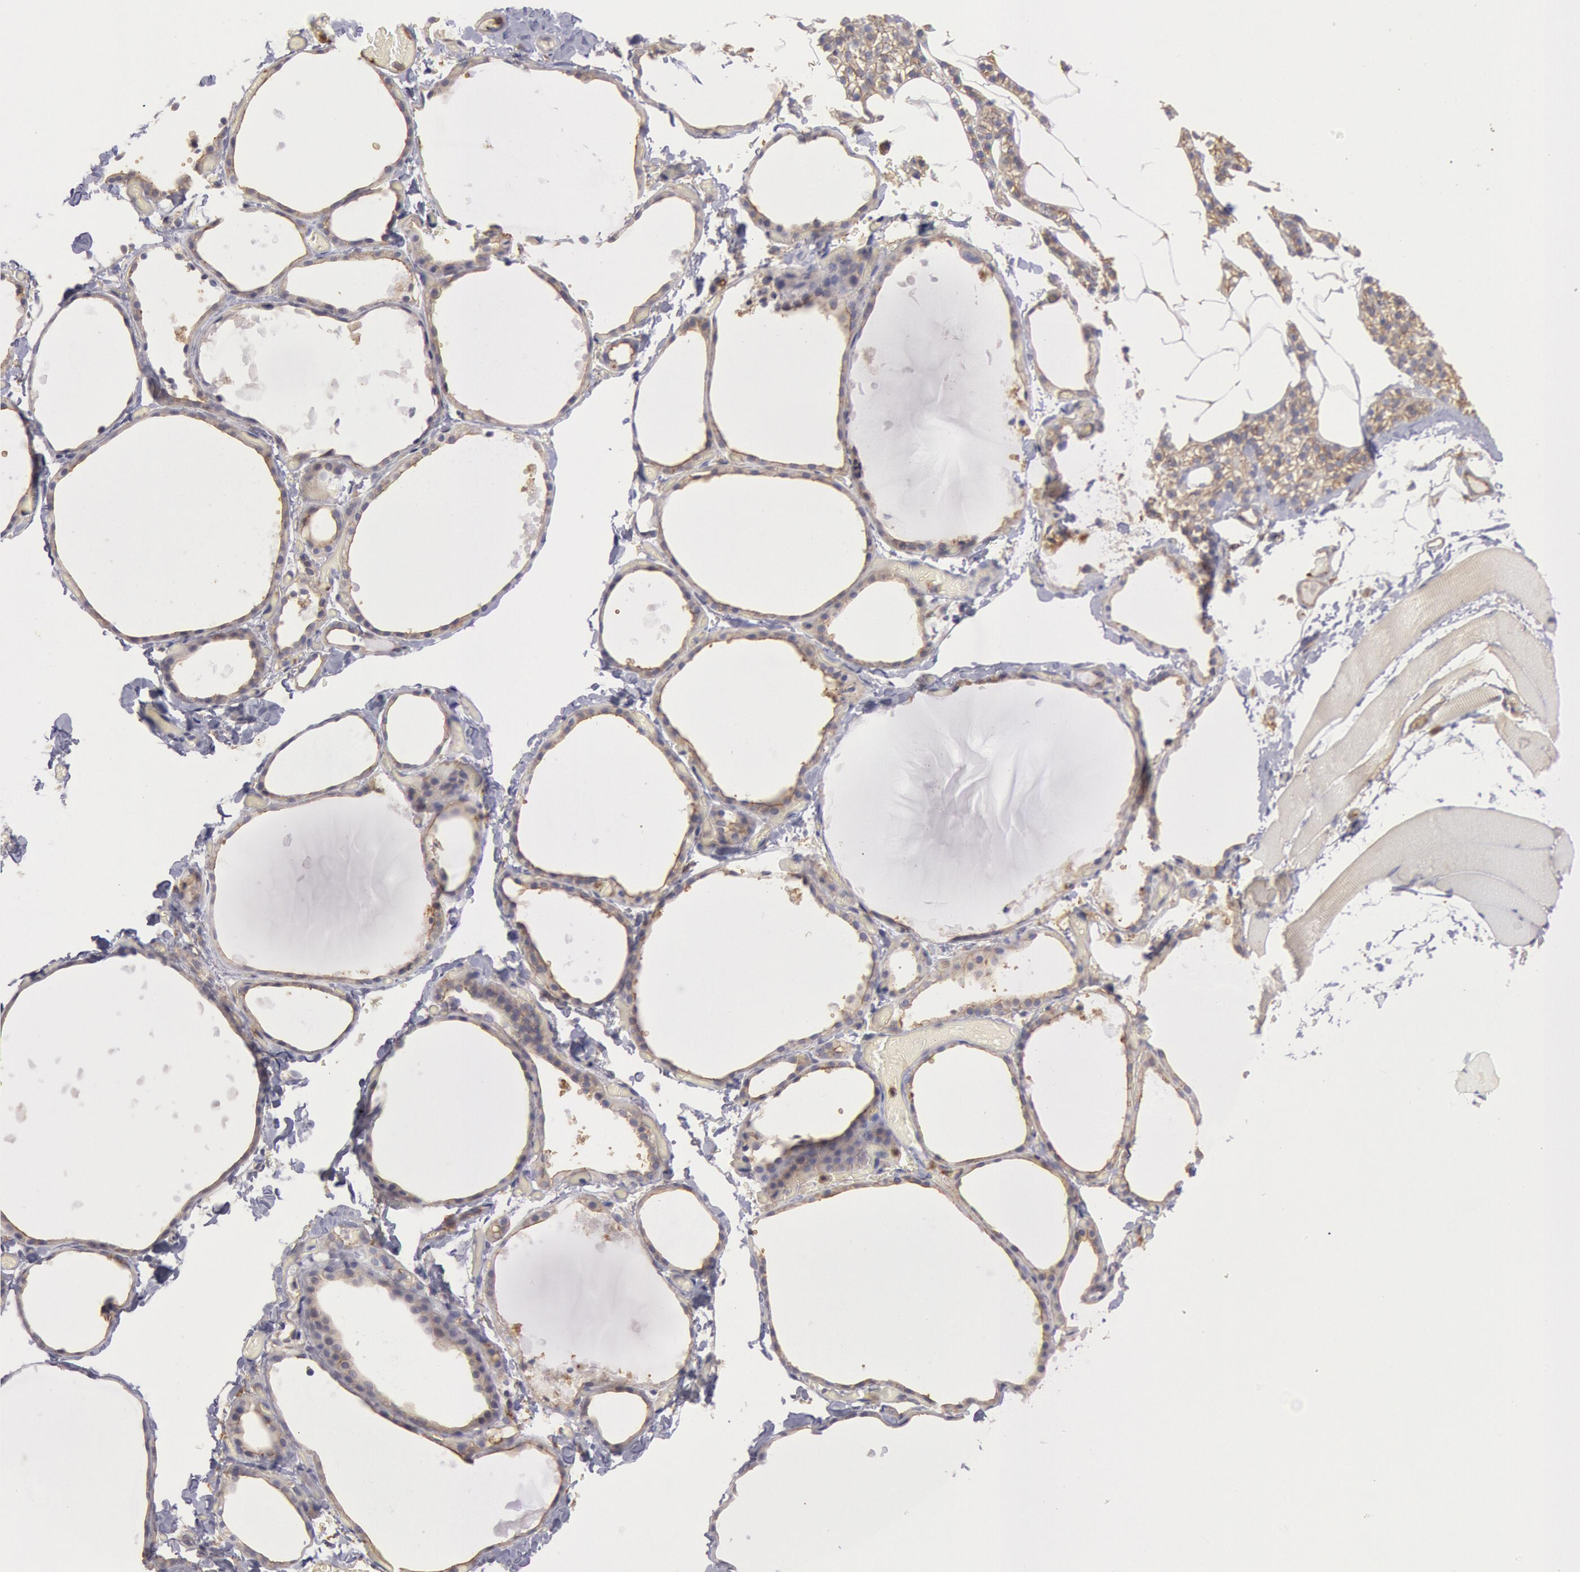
{"staining": {"intensity": "weak", "quantity": "25%-75%", "location": "cytoplasmic/membranous"}, "tissue": "thyroid gland", "cell_type": "Glandular cells", "image_type": "normal", "snomed": [{"axis": "morphology", "description": "Normal tissue, NOS"}, {"axis": "topography", "description": "Thyroid gland"}], "caption": "Protein analysis of benign thyroid gland exhibits weak cytoplasmic/membranous staining in approximately 25%-75% of glandular cells. (DAB (3,3'-diaminobenzidine) IHC, brown staining for protein, blue staining for nuclei).", "gene": "SNAP23", "patient": {"sex": "female", "age": 22}}